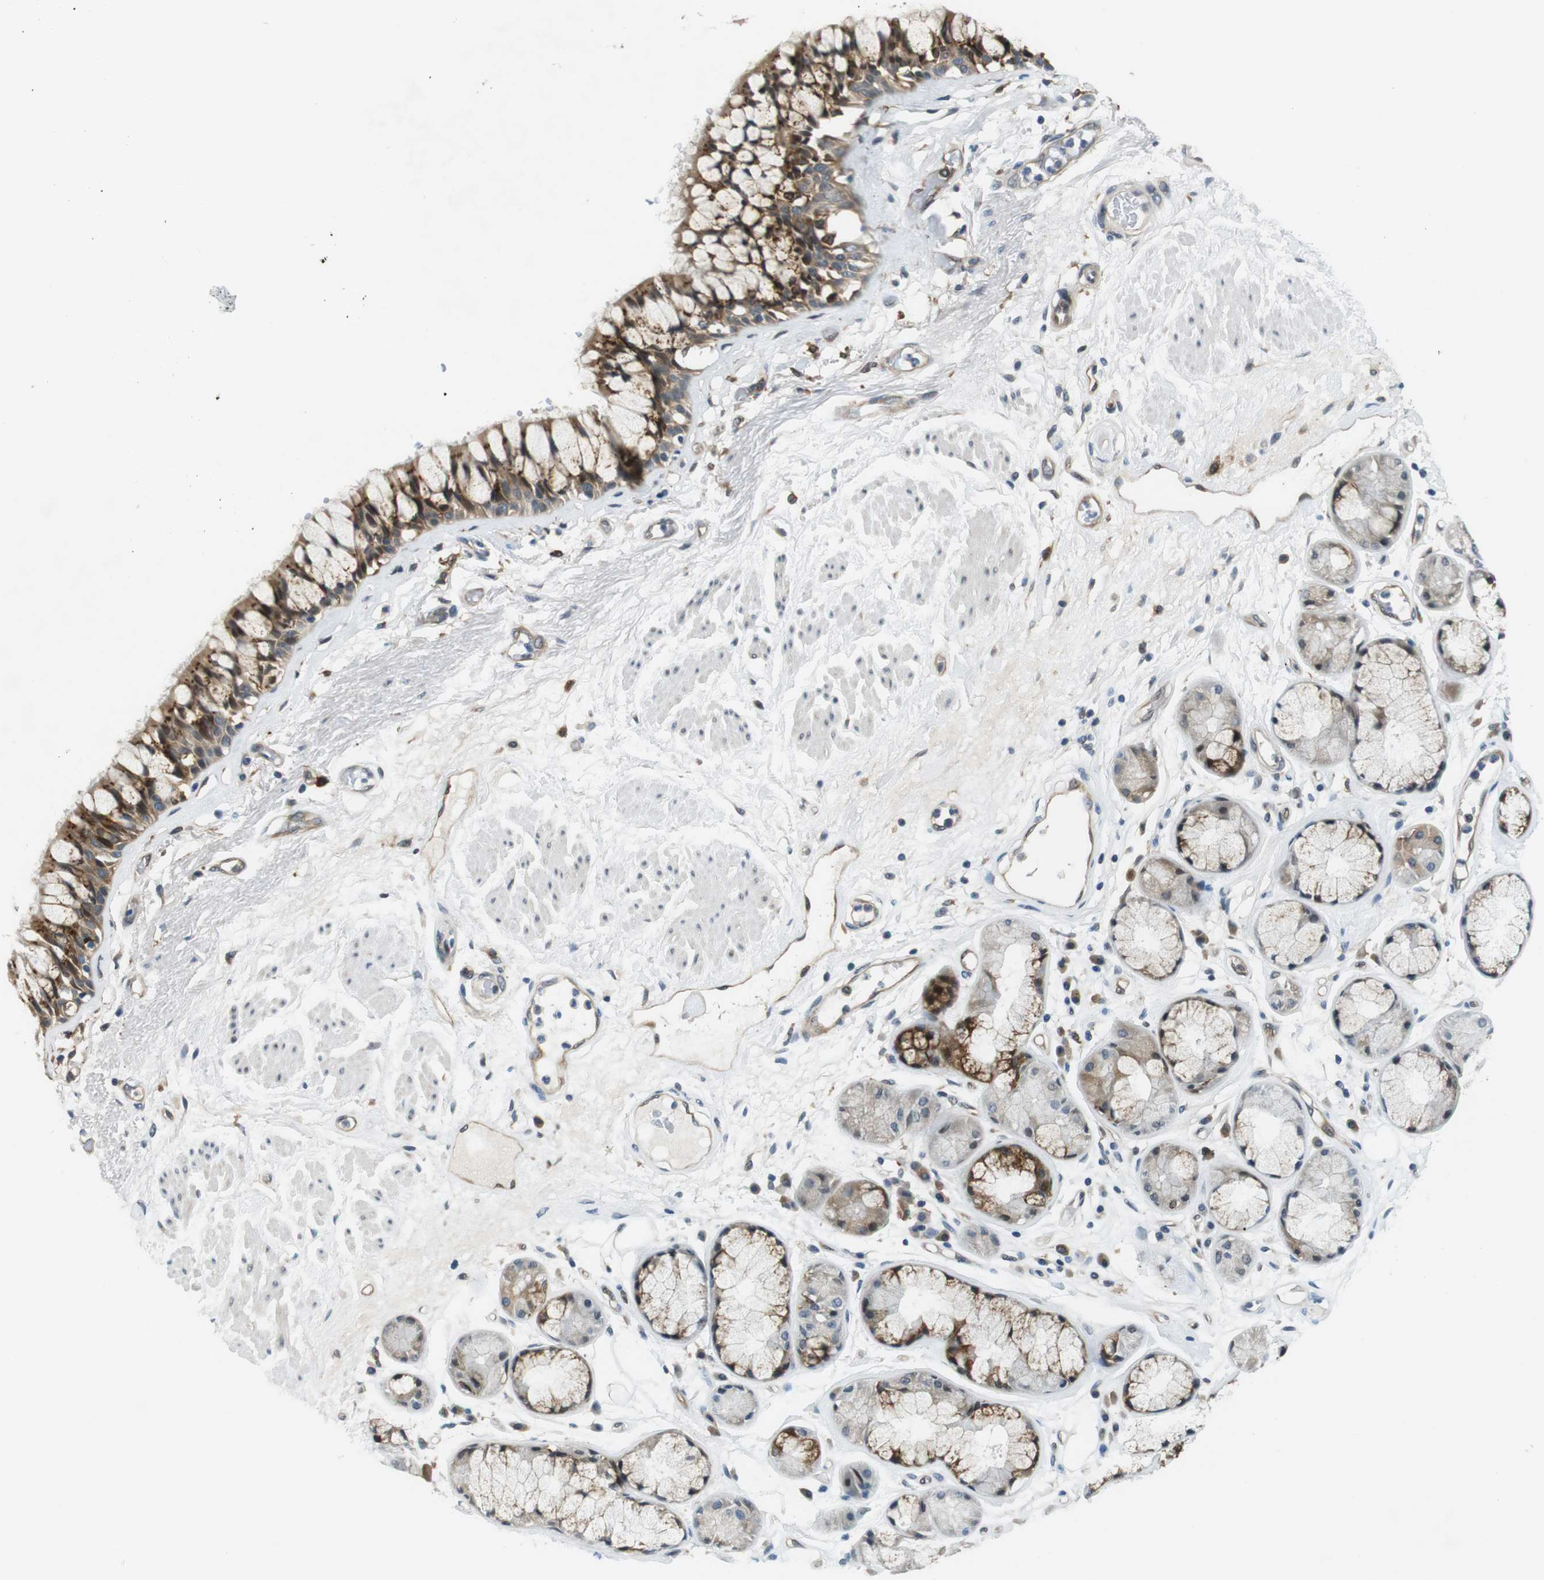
{"staining": {"intensity": "strong", "quantity": ">75%", "location": "cytoplasmic/membranous"}, "tissue": "bronchus", "cell_type": "Respiratory epithelial cells", "image_type": "normal", "snomed": [{"axis": "morphology", "description": "Normal tissue, NOS"}, {"axis": "topography", "description": "Bronchus"}], "caption": "Respiratory epithelial cells exhibit high levels of strong cytoplasmic/membranous staining in about >75% of cells in unremarkable bronchus.", "gene": "PALD1", "patient": {"sex": "male", "age": 66}}